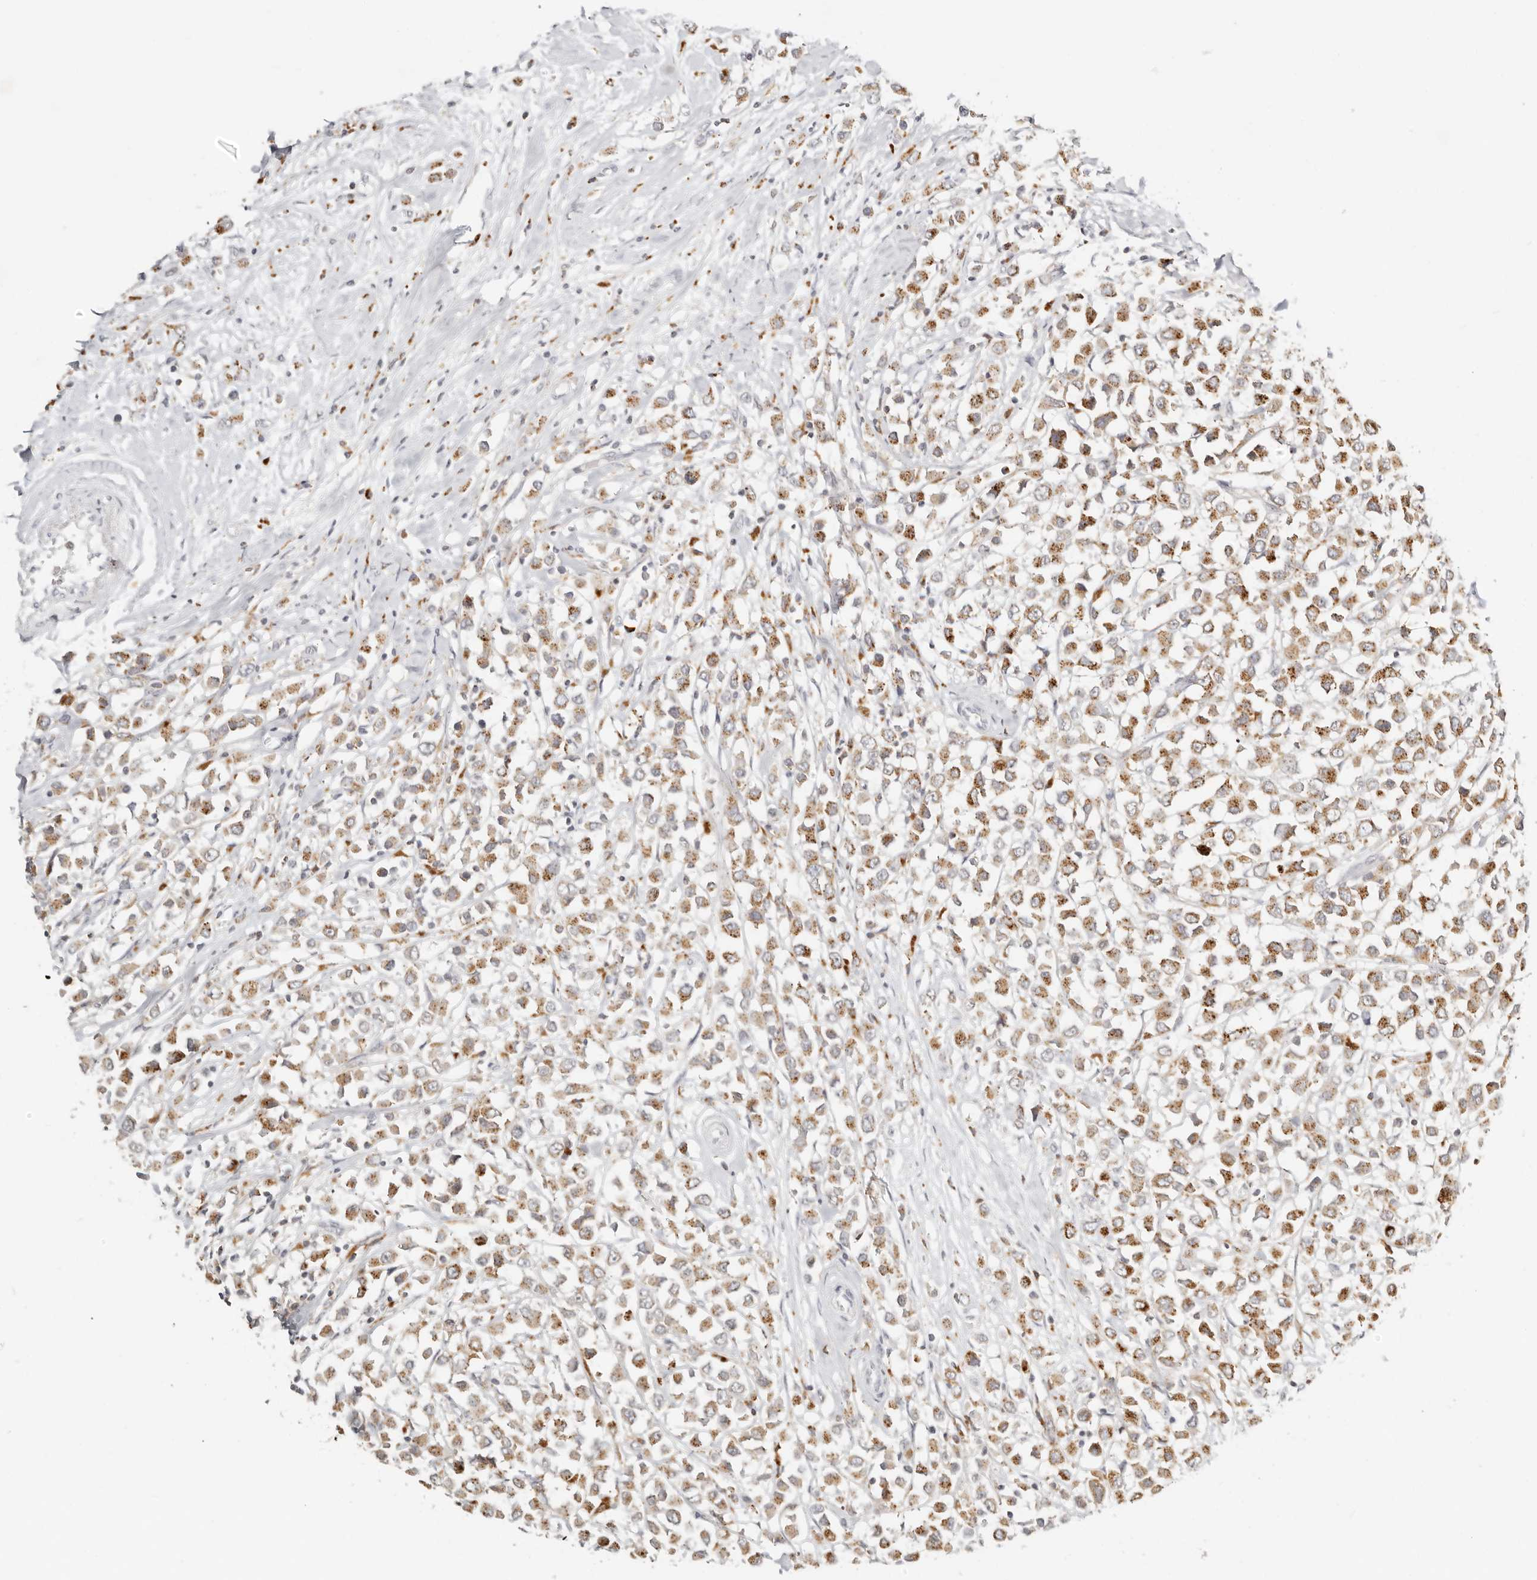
{"staining": {"intensity": "moderate", "quantity": ">75%", "location": "cytoplasmic/membranous"}, "tissue": "breast cancer", "cell_type": "Tumor cells", "image_type": "cancer", "snomed": [{"axis": "morphology", "description": "Duct carcinoma"}, {"axis": "topography", "description": "Breast"}], "caption": "This is a micrograph of immunohistochemistry staining of infiltrating ductal carcinoma (breast), which shows moderate expression in the cytoplasmic/membranous of tumor cells.", "gene": "RNASET2", "patient": {"sex": "female", "age": 61}}